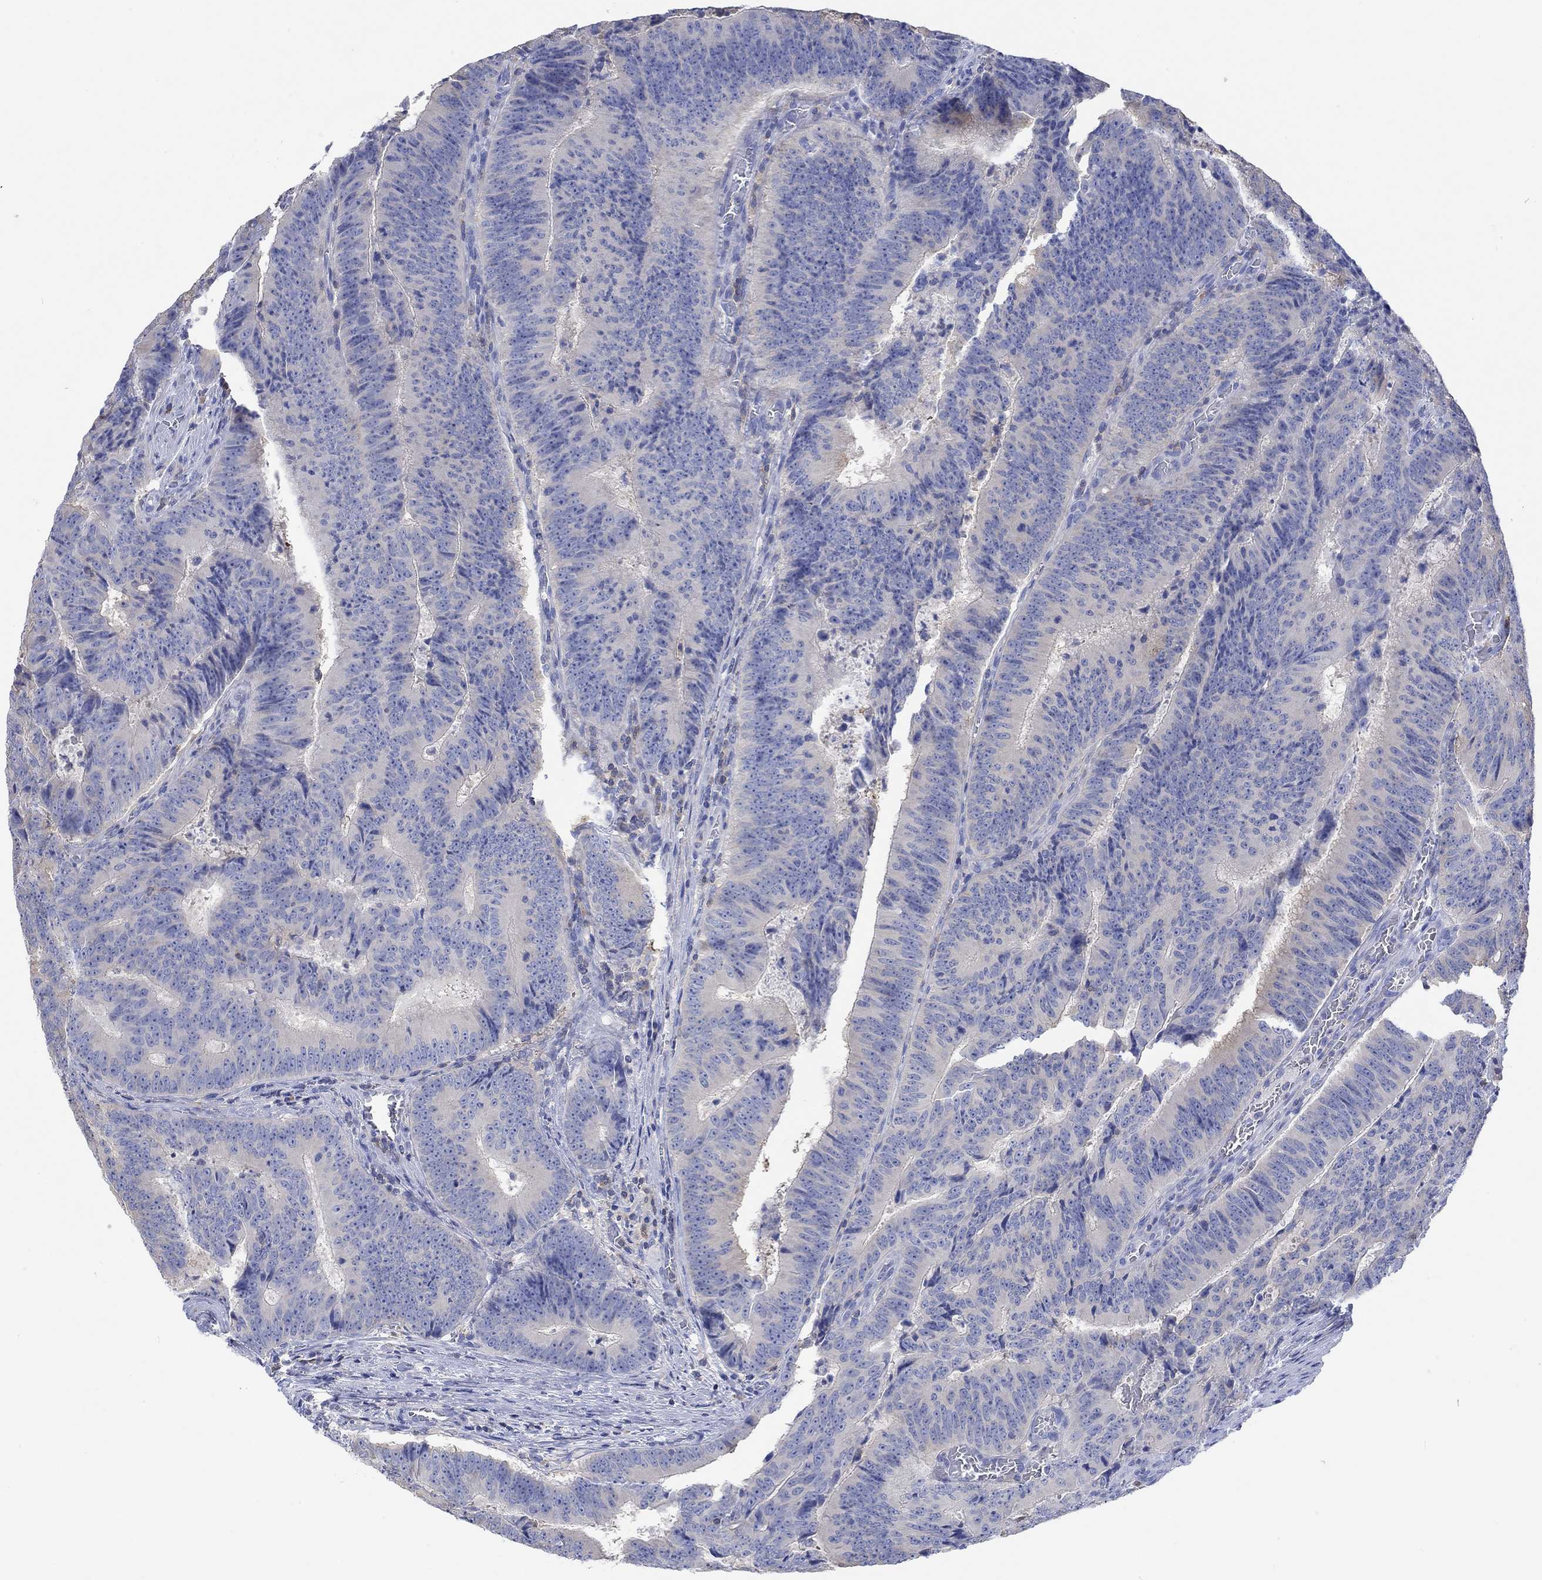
{"staining": {"intensity": "negative", "quantity": "none", "location": "none"}, "tissue": "colorectal cancer", "cell_type": "Tumor cells", "image_type": "cancer", "snomed": [{"axis": "morphology", "description": "Adenocarcinoma, NOS"}, {"axis": "topography", "description": "Colon"}], "caption": "This is an immunohistochemistry (IHC) micrograph of adenocarcinoma (colorectal). There is no staining in tumor cells.", "gene": "GCM1", "patient": {"sex": "female", "age": 82}}